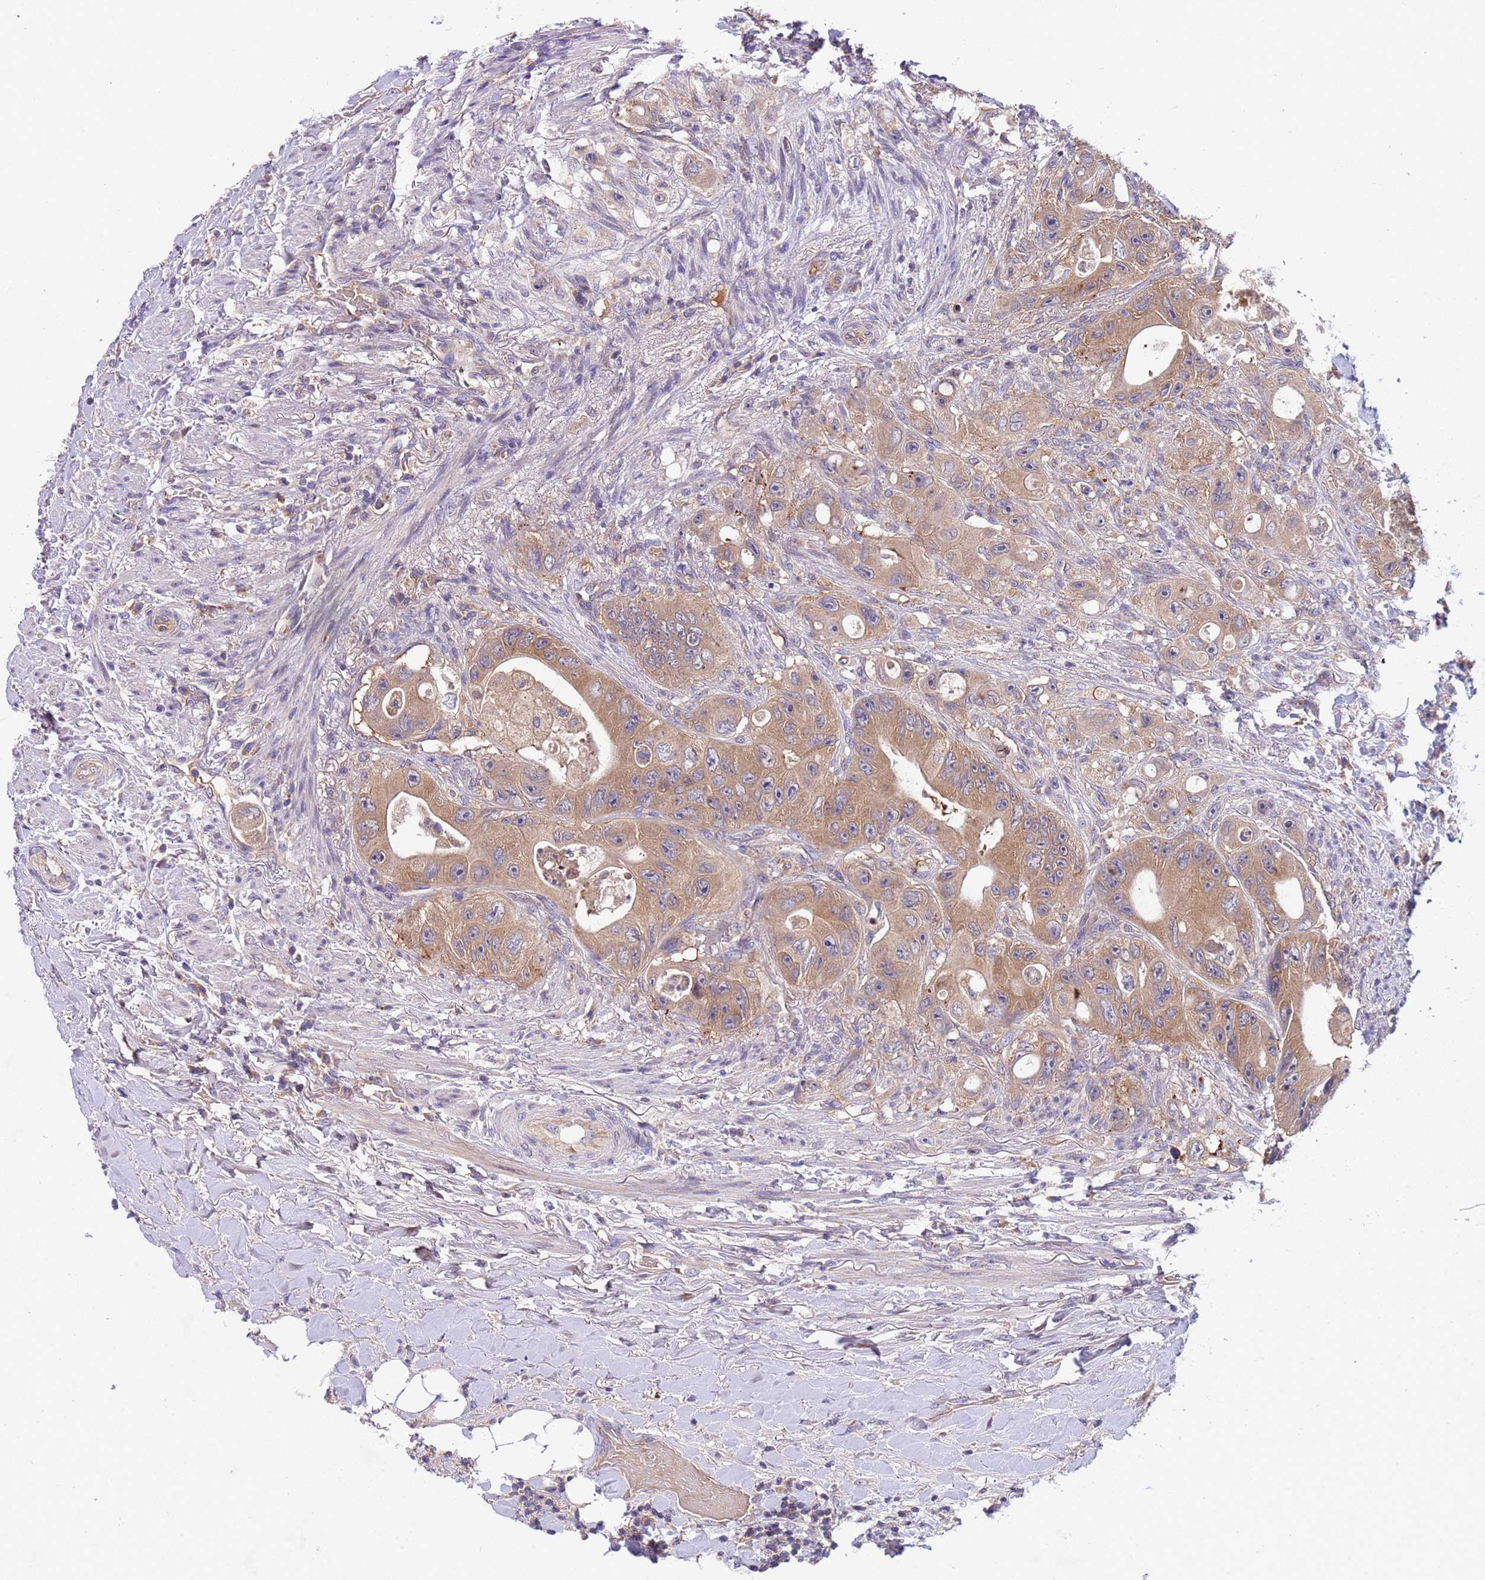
{"staining": {"intensity": "moderate", "quantity": ">75%", "location": "cytoplasmic/membranous"}, "tissue": "colorectal cancer", "cell_type": "Tumor cells", "image_type": "cancer", "snomed": [{"axis": "morphology", "description": "Adenocarcinoma, NOS"}, {"axis": "topography", "description": "Colon"}], "caption": "Protein expression analysis of colorectal adenocarcinoma demonstrates moderate cytoplasmic/membranous expression in about >75% of tumor cells. Using DAB (brown) and hematoxylin (blue) stains, captured at high magnification using brightfield microscopy.", "gene": "PARP16", "patient": {"sex": "female", "age": 46}}